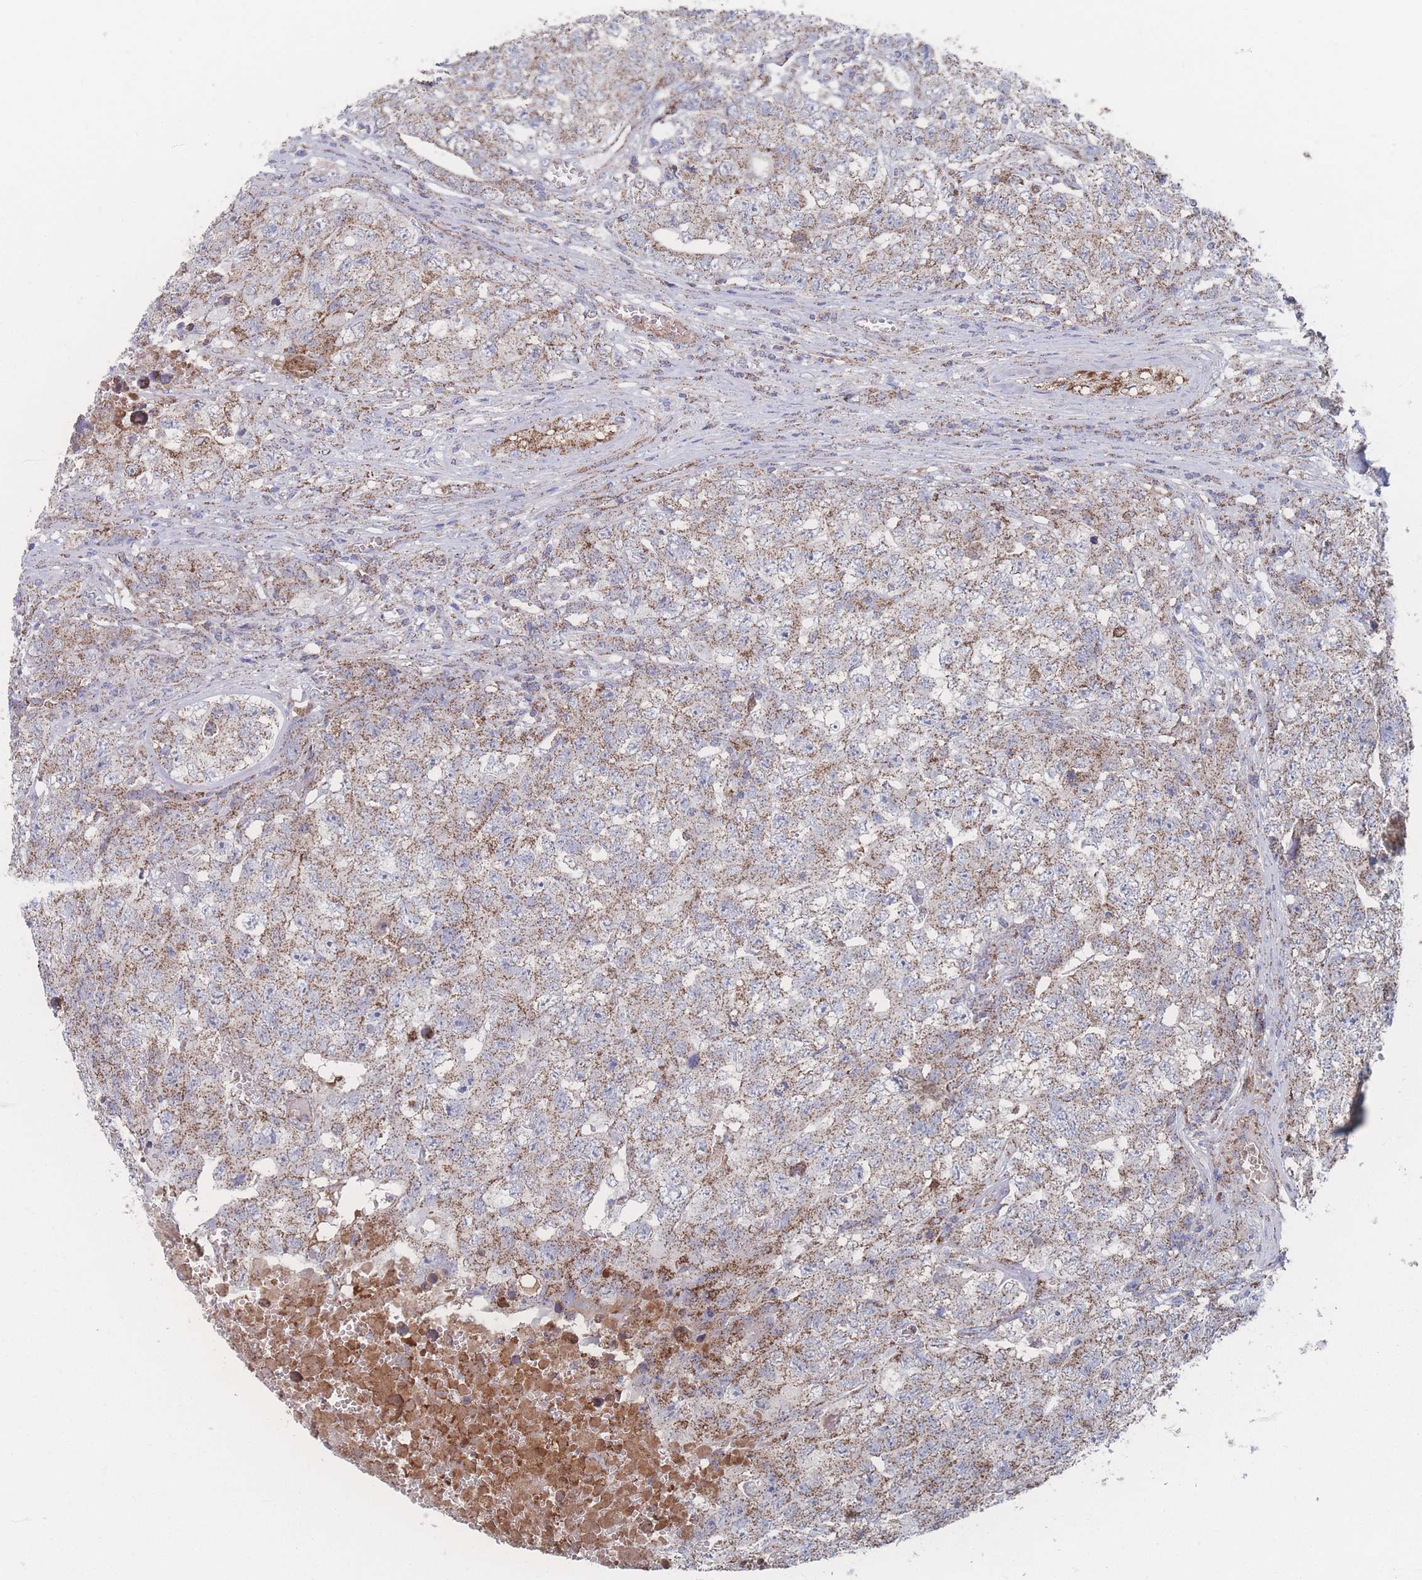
{"staining": {"intensity": "moderate", "quantity": "25%-75%", "location": "cytoplasmic/membranous"}, "tissue": "testis cancer", "cell_type": "Tumor cells", "image_type": "cancer", "snomed": [{"axis": "morphology", "description": "Carcinoma, Embryonal, NOS"}, {"axis": "topography", "description": "Testis"}], "caption": "Tumor cells display medium levels of moderate cytoplasmic/membranous staining in approximately 25%-75% of cells in human embryonal carcinoma (testis).", "gene": "PEX14", "patient": {"sex": "male", "age": 31}}